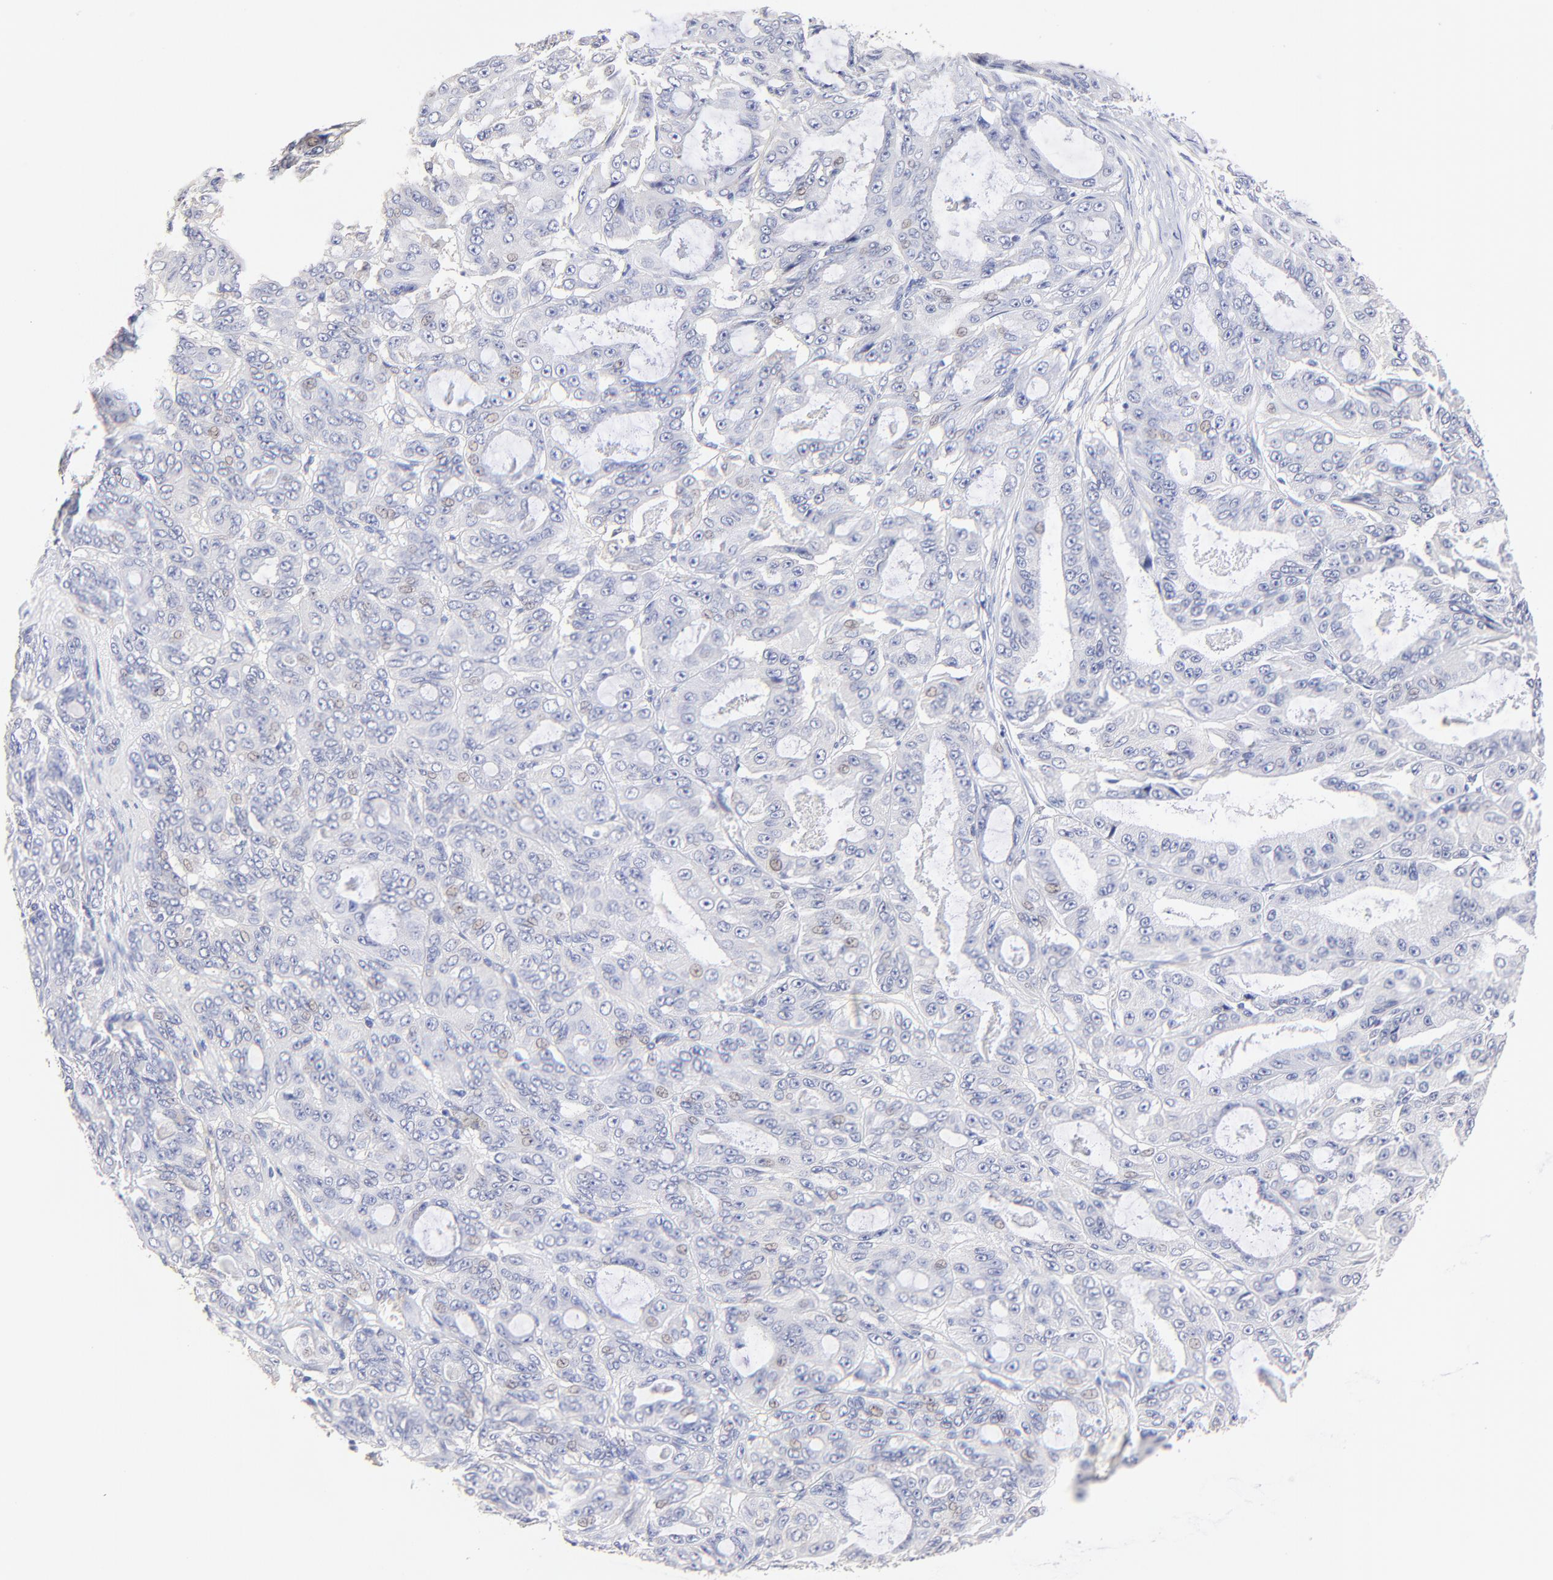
{"staining": {"intensity": "weak", "quantity": "<25%", "location": "nuclear"}, "tissue": "ovarian cancer", "cell_type": "Tumor cells", "image_type": "cancer", "snomed": [{"axis": "morphology", "description": "Carcinoma, endometroid"}, {"axis": "topography", "description": "Ovary"}], "caption": "Micrograph shows no protein staining in tumor cells of ovarian cancer tissue.", "gene": "ACTRT1", "patient": {"sex": "female", "age": 61}}